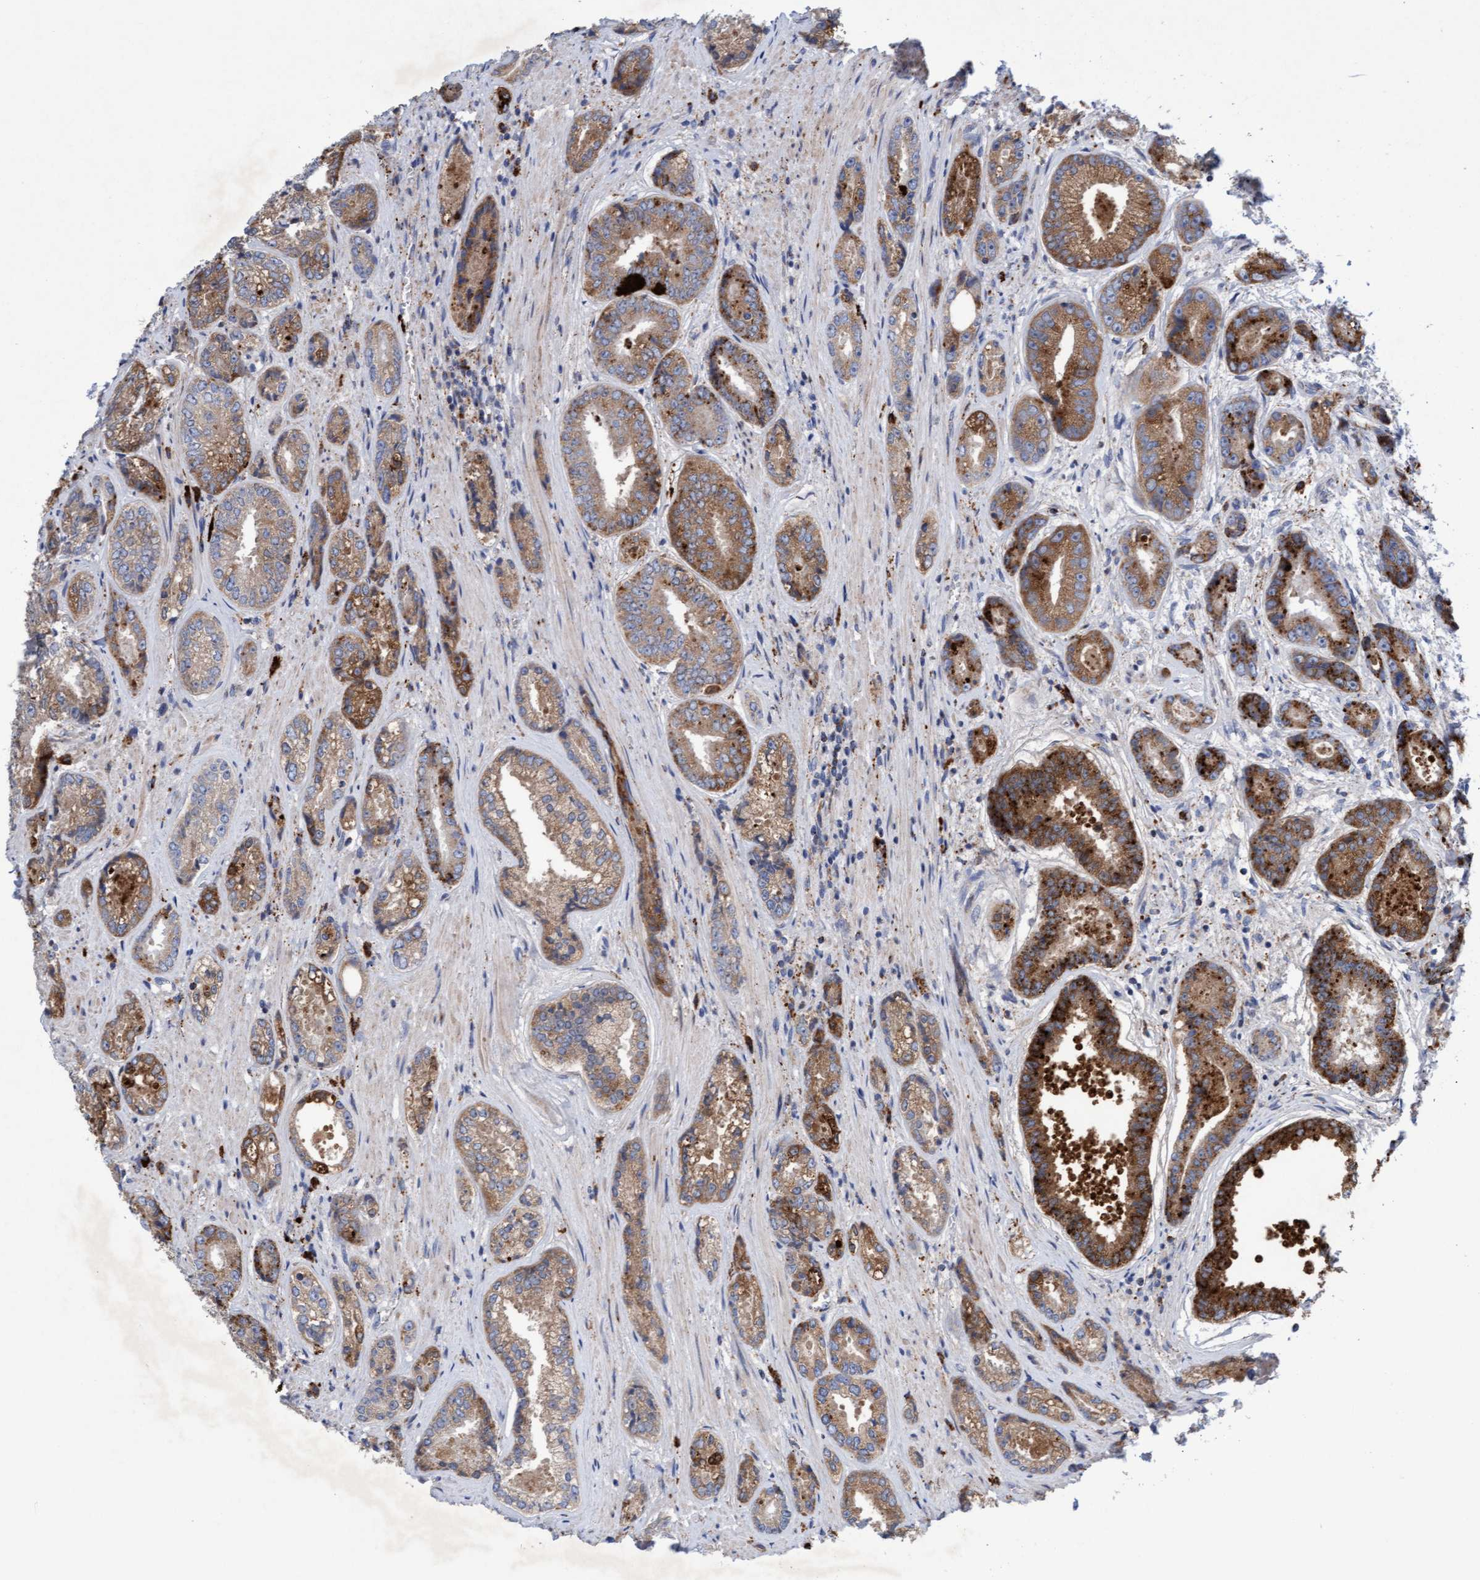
{"staining": {"intensity": "moderate", "quantity": ">75%", "location": "cytoplasmic/membranous"}, "tissue": "prostate cancer", "cell_type": "Tumor cells", "image_type": "cancer", "snomed": [{"axis": "morphology", "description": "Adenocarcinoma, High grade"}, {"axis": "topography", "description": "Prostate"}], "caption": "There is medium levels of moderate cytoplasmic/membranous expression in tumor cells of prostate cancer (high-grade adenocarcinoma), as demonstrated by immunohistochemical staining (brown color).", "gene": "SGSH", "patient": {"sex": "male", "age": 61}}